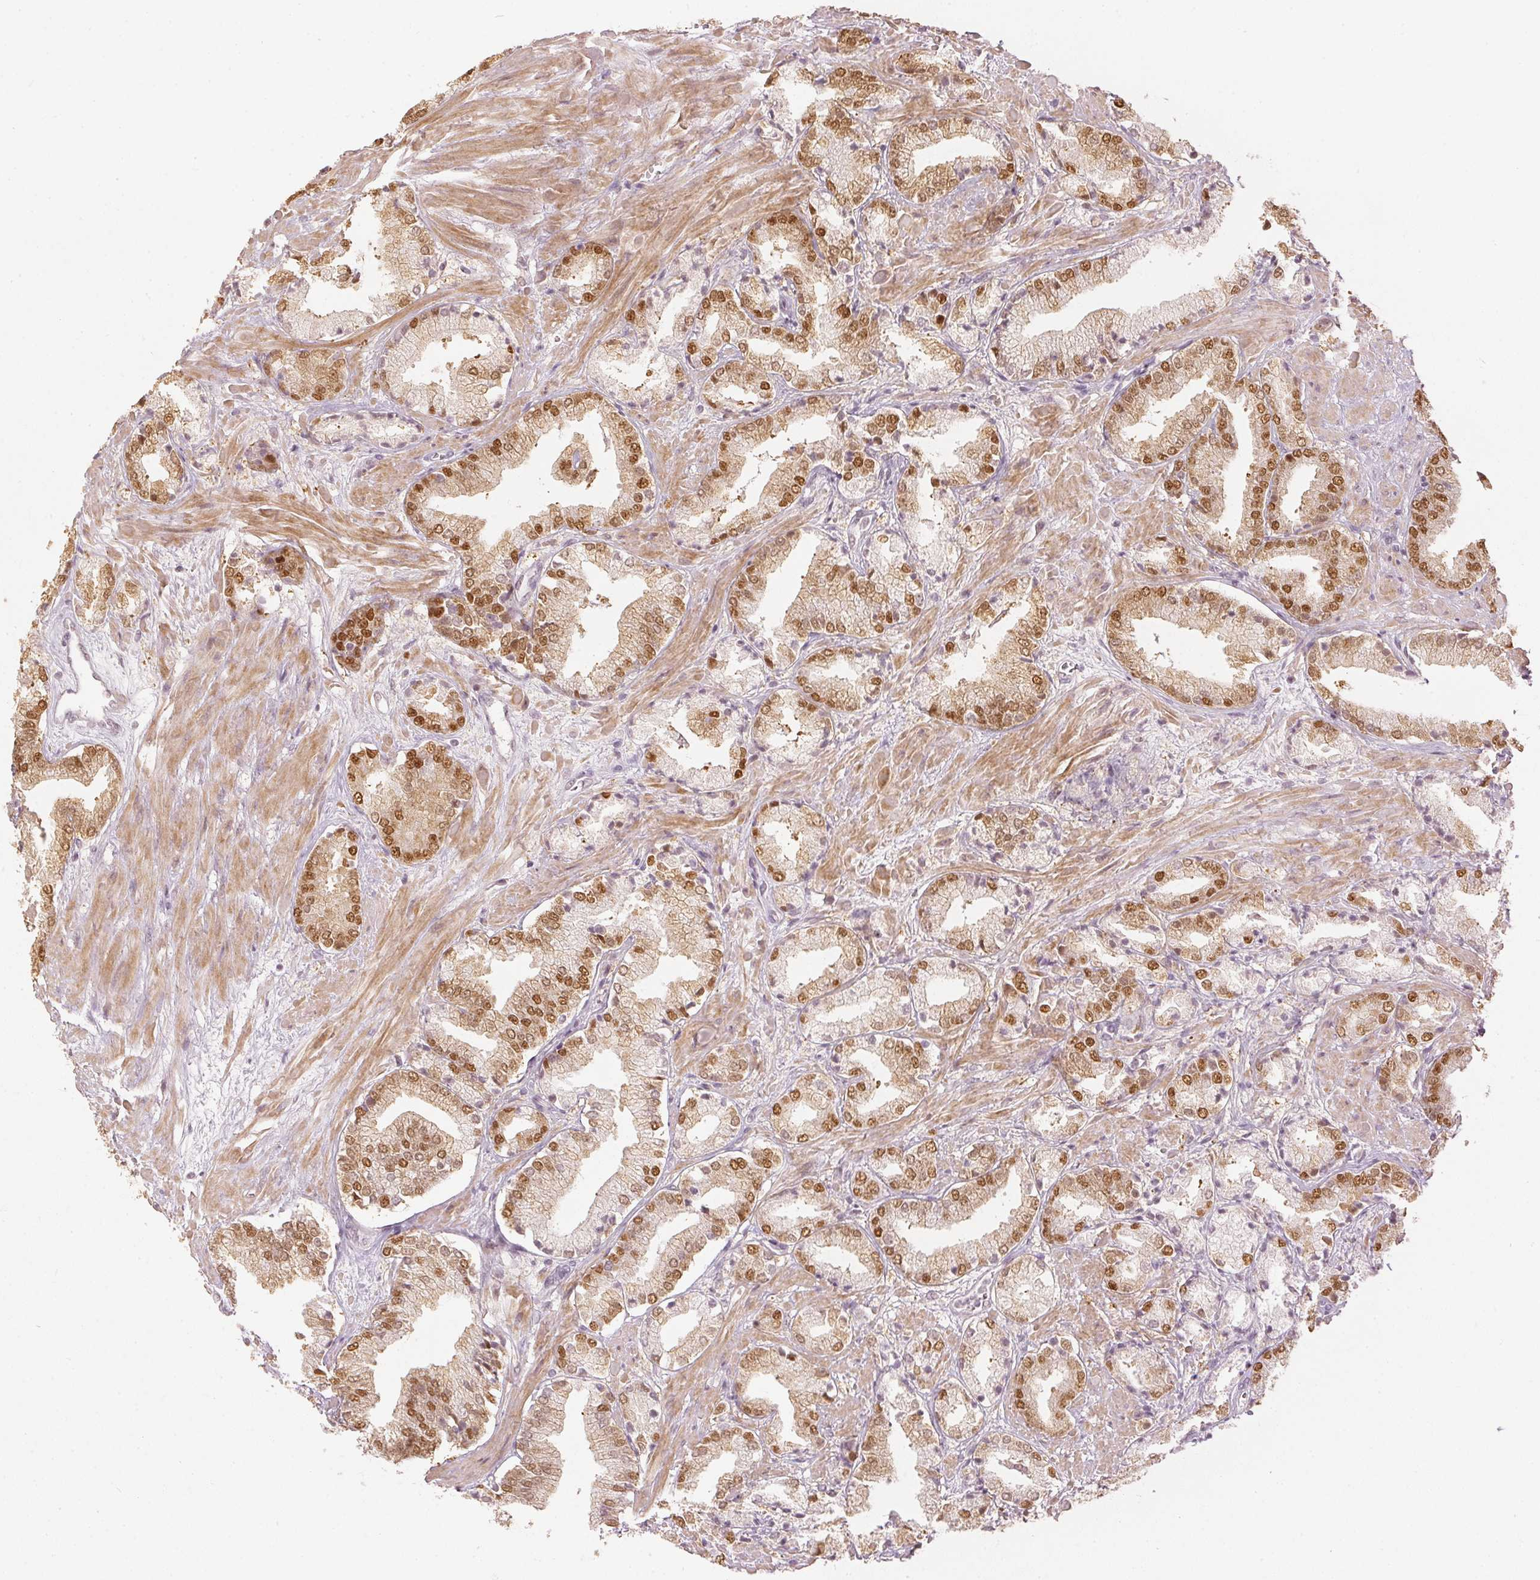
{"staining": {"intensity": "moderate", "quantity": ">75%", "location": "nuclear"}, "tissue": "prostate cancer", "cell_type": "Tumor cells", "image_type": "cancer", "snomed": [{"axis": "morphology", "description": "Adenocarcinoma, High grade"}, {"axis": "topography", "description": "Prostate"}], "caption": "Immunohistochemistry of human prostate cancer (adenocarcinoma (high-grade)) reveals medium levels of moderate nuclear positivity in about >75% of tumor cells. (Stains: DAB (3,3'-diaminobenzidine) in brown, nuclei in blue, Microscopy: brightfield microscopy at high magnification).", "gene": "SLC39A3", "patient": {"sex": "male", "age": 56}}